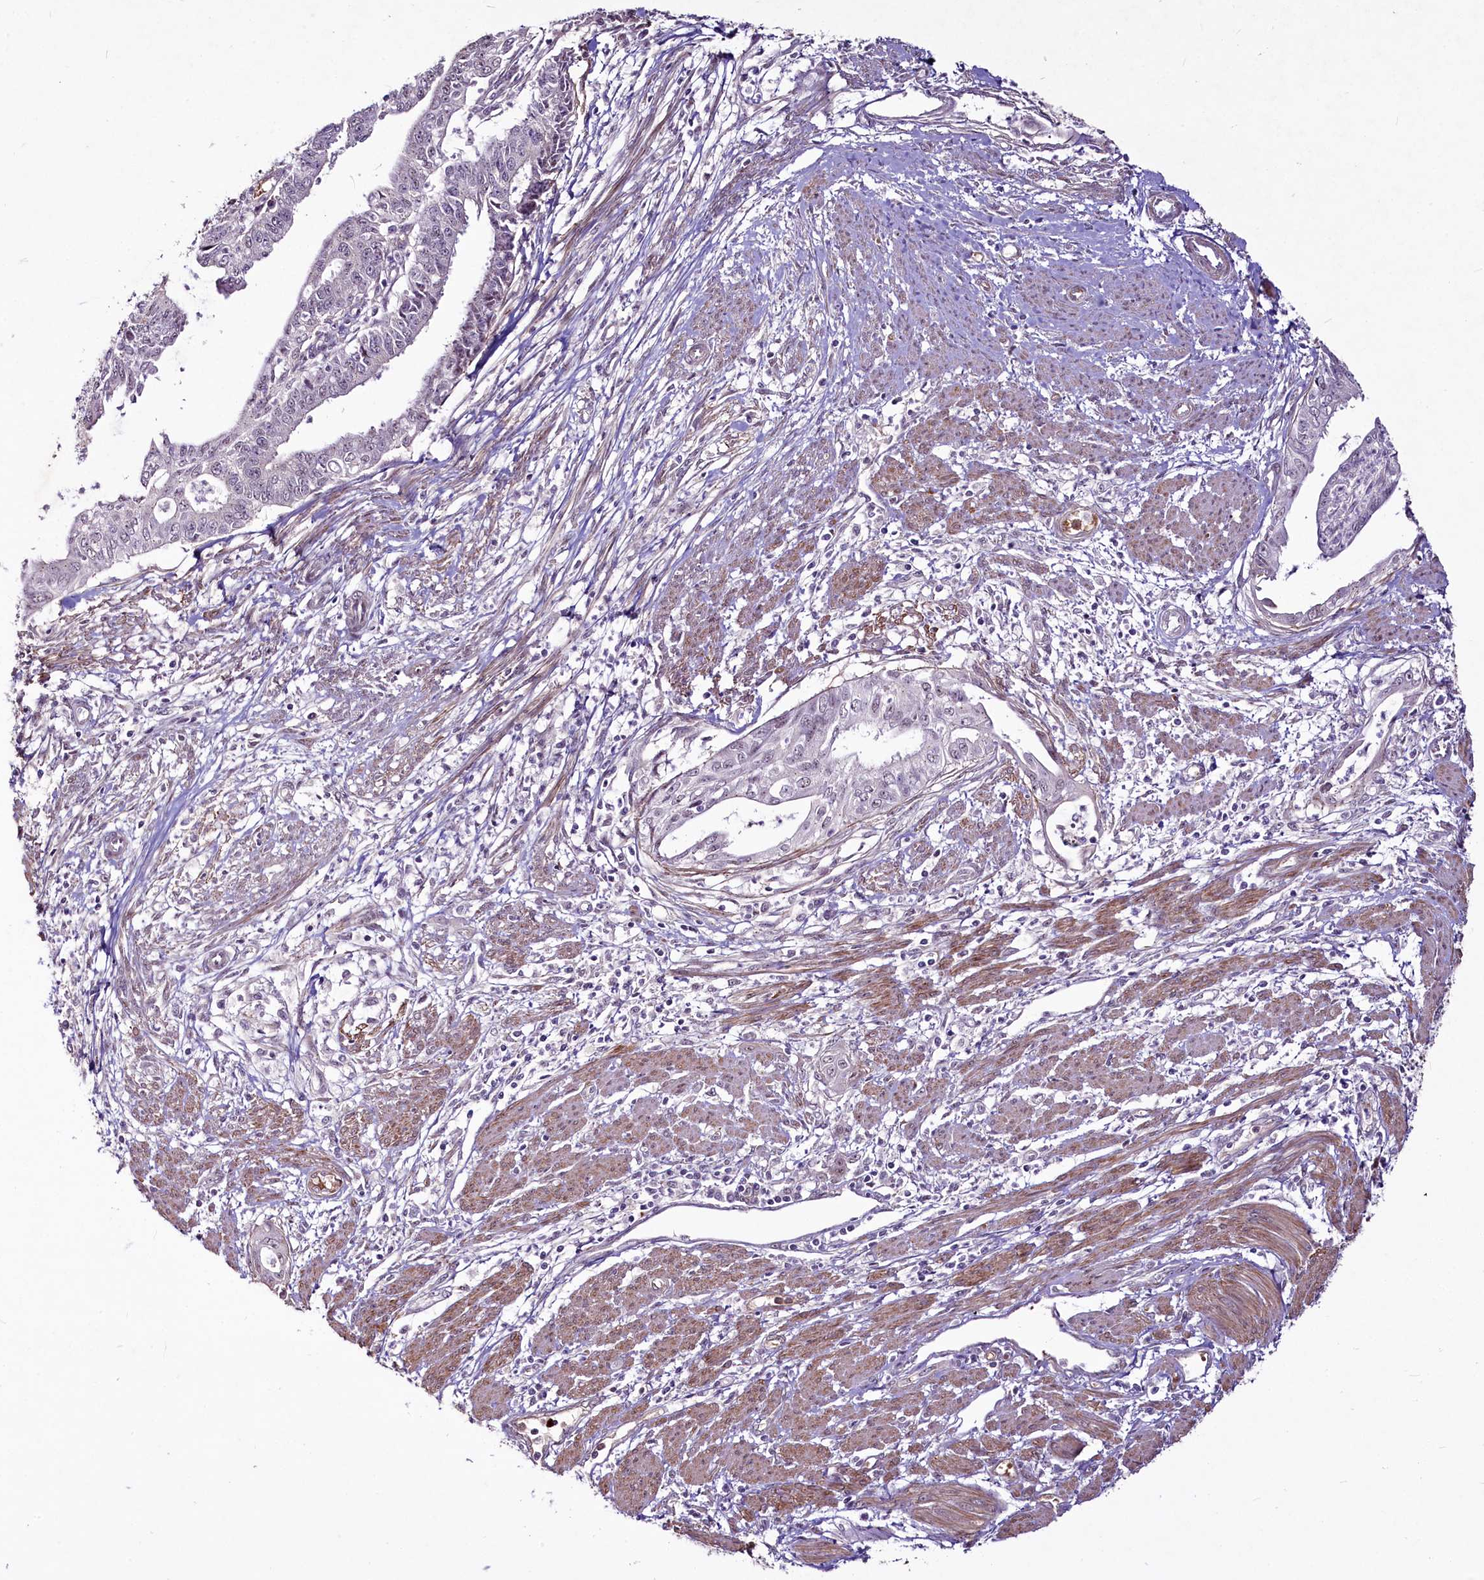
{"staining": {"intensity": "negative", "quantity": "none", "location": "none"}, "tissue": "endometrial cancer", "cell_type": "Tumor cells", "image_type": "cancer", "snomed": [{"axis": "morphology", "description": "Adenocarcinoma, NOS"}, {"axis": "topography", "description": "Endometrium"}], "caption": "Immunohistochemistry image of neoplastic tissue: endometrial cancer (adenocarcinoma) stained with DAB (3,3'-diaminobenzidine) displays no significant protein positivity in tumor cells.", "gene": "SUSD3", "patient": {"sex": "female", "age": 73}}